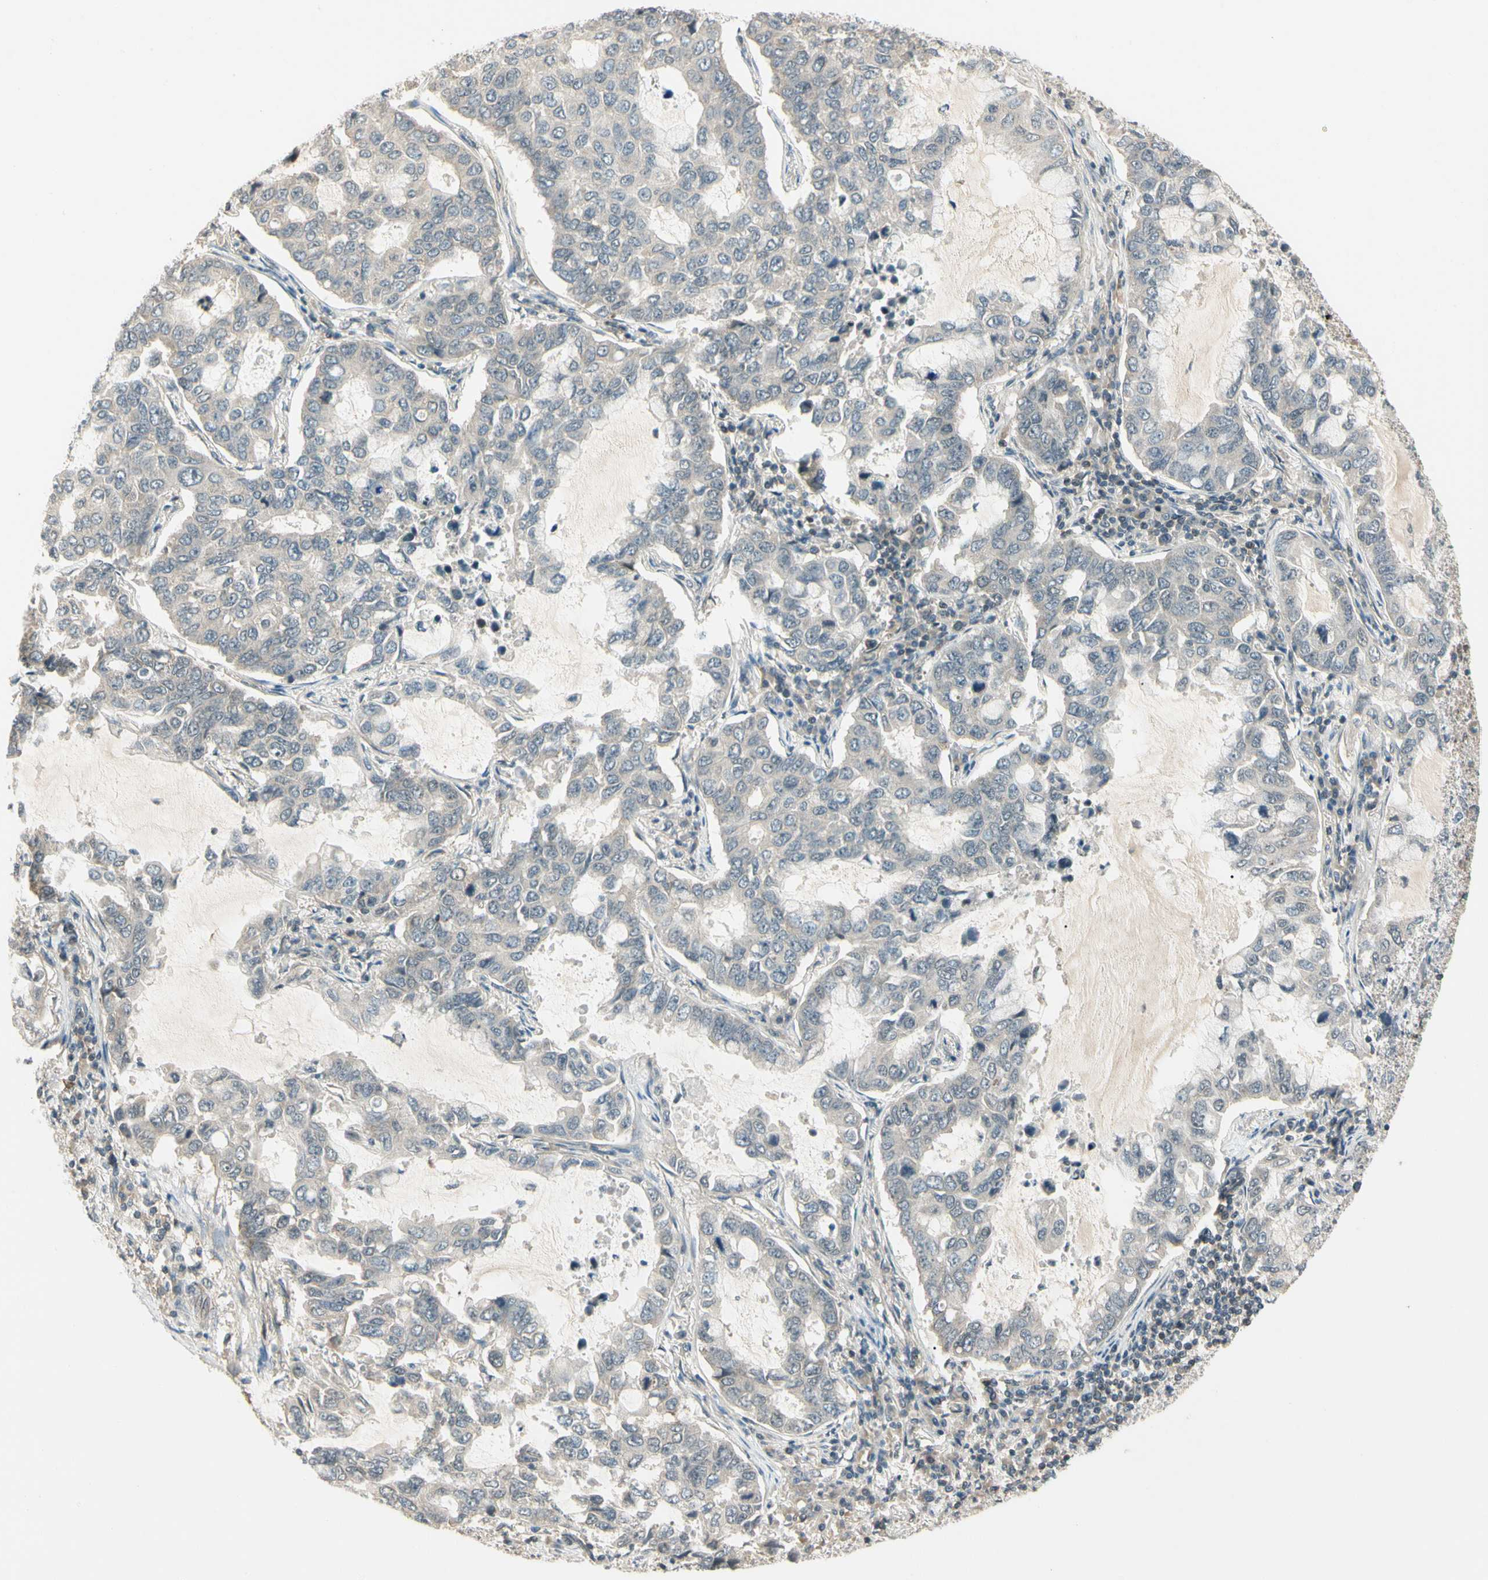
{"staining": {"intensity": "weak", "quantity": "<25%", "location": "cytoplasmic/membranous"}, "tissue": "lung cancer", "cell_type": "Tumor cells", "image_type": "cancer", "snomed": [{"axis": "morphology", "description": "Adenocarcinoma, NOS"}, {"axis": "topography", "description": "Lung"}], "caption": "This image is of lung cancer (adenocarcinoma) stained with immunohistochemistry (IHC) to label a protein in brown with the nuclei are counter-stained blue. There is no expression in tumor cells.", "gene": "ZSCAN12", "patient": {"sex": "male", "age": 64}}